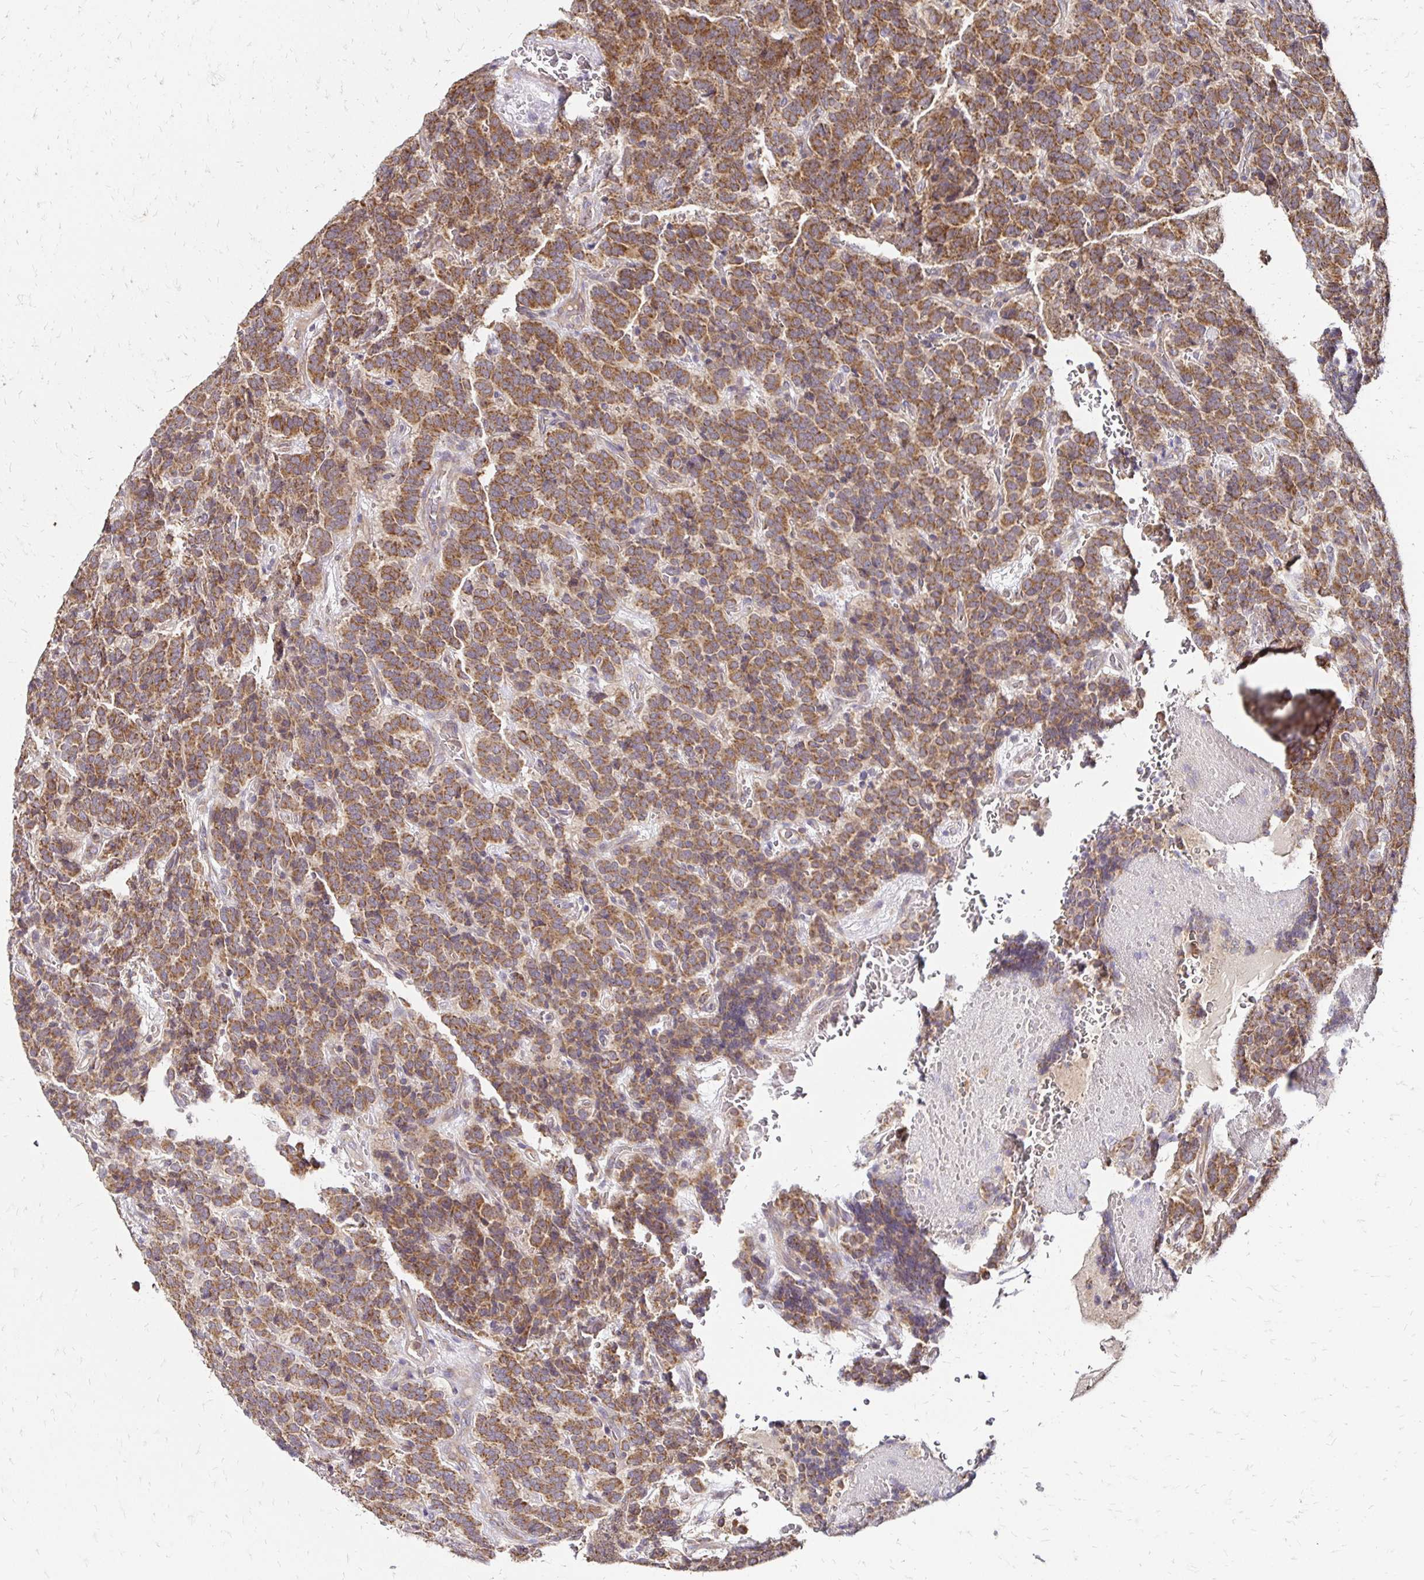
{"staining": {"intensity": "moderate", "quantity": ">75%", "location": "cytoplasmic/membranous"}, "tissue": "carcinoid", "cell_type": "Tumor cells", "image_type": "cancer", "snomed": [{"axis": "morphology", "description": "Carcinoid, malignant, NOS"}, {"axis": "topography", "description": "Pancreas"}], "caption": "Immunohistochemical staining of carcinoid demonstrates medium levels of moderate cytoplasmic/membranous protein staining in about >75% of tumor cells.", "gene": "ZW10", "patient": {"sex": "male", "age": 36}}